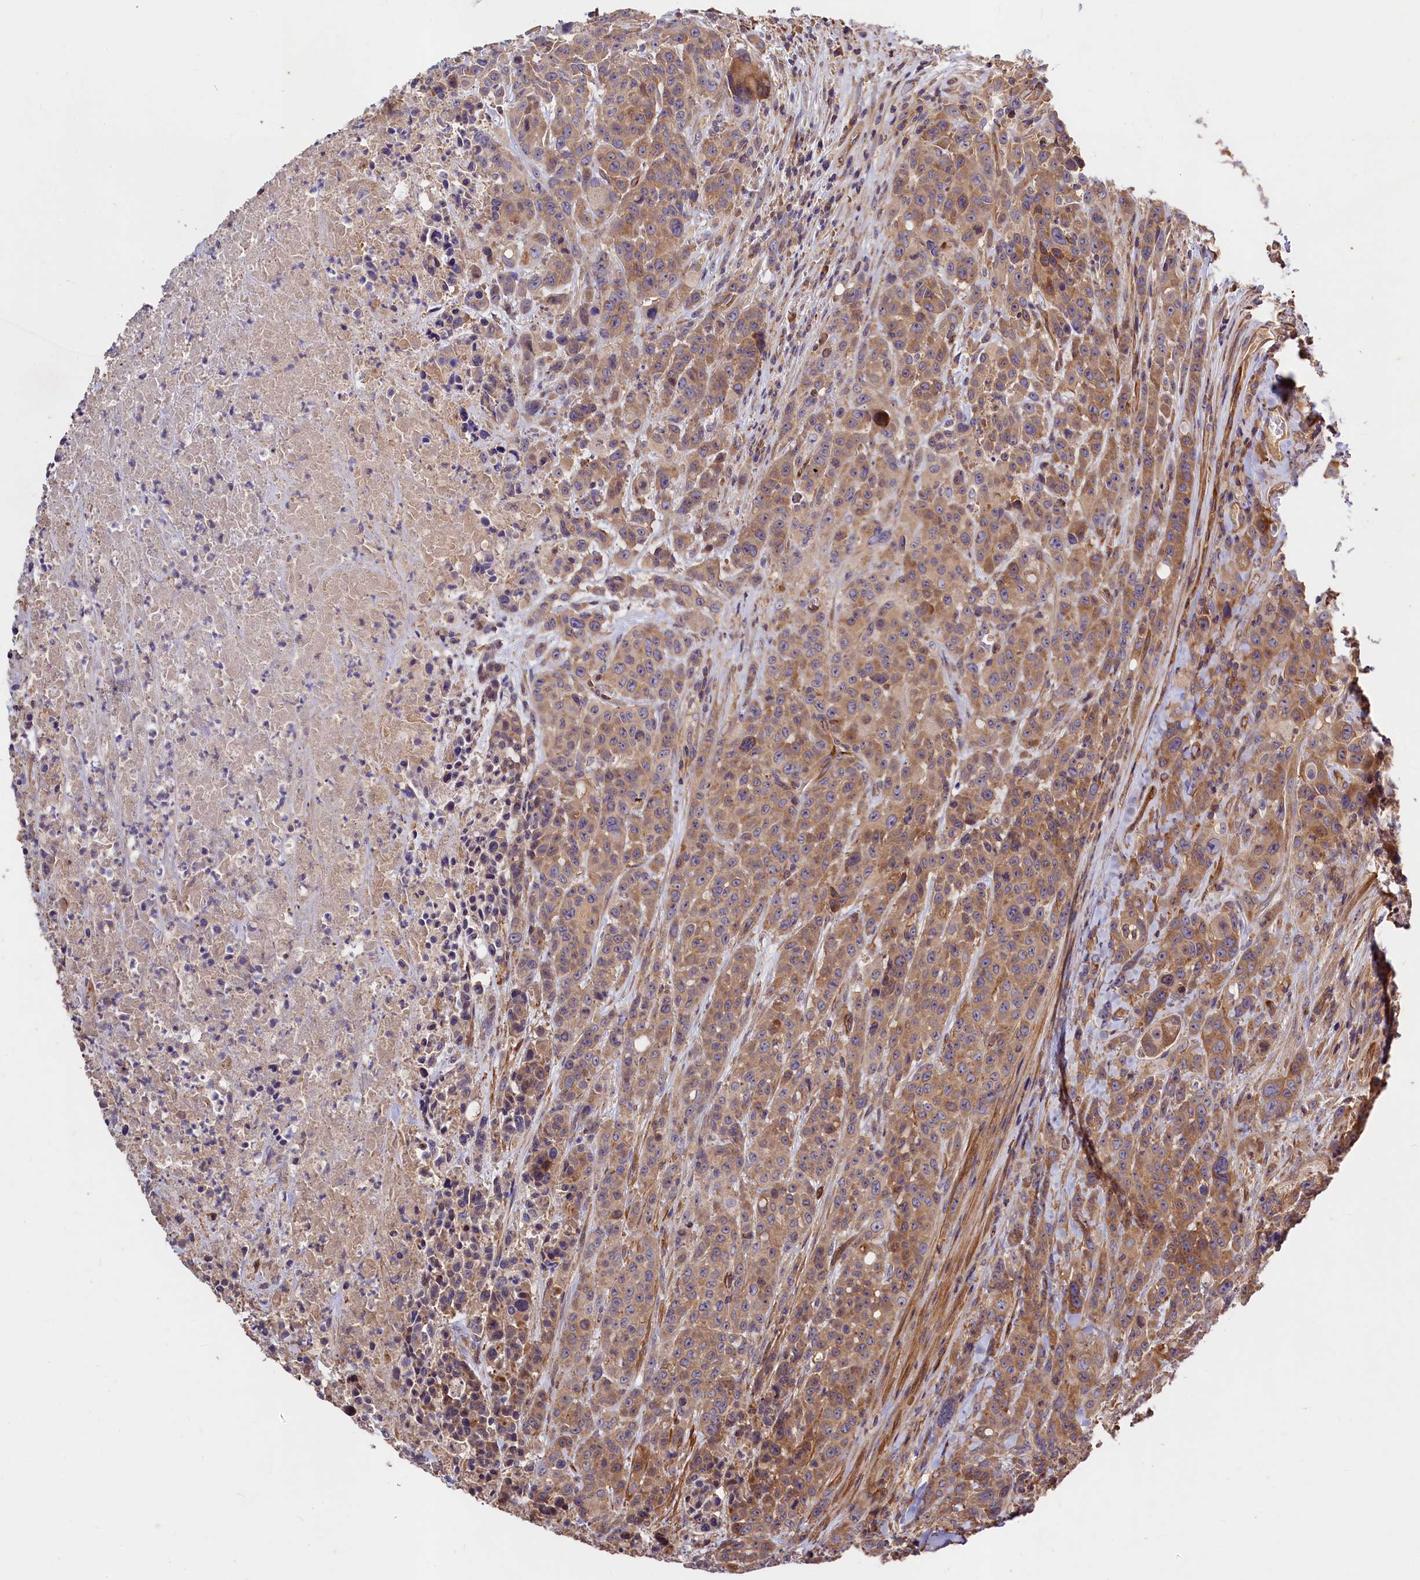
{"staining": {"intensity": "moderate", "quantity": "25%-75%", "location": "cytoplasmic/membranous"}, "tissue": "colorectal cancer", "cell_type": "Tumor cells", "image_type": "cancer", "snomed": [{"axis": "morphology", "description": "Adenocarcinoma, NOS"}, {"axis": "topography", "description": "Colon"}], "caption": "A micrograph of human colorectal cancer stained for a protein exhibits moderate cytoplasmic/membranous brown staining in tumor cells.", "gene": "KLHDC4", "patient": {"sex": "male", "age": 62}}